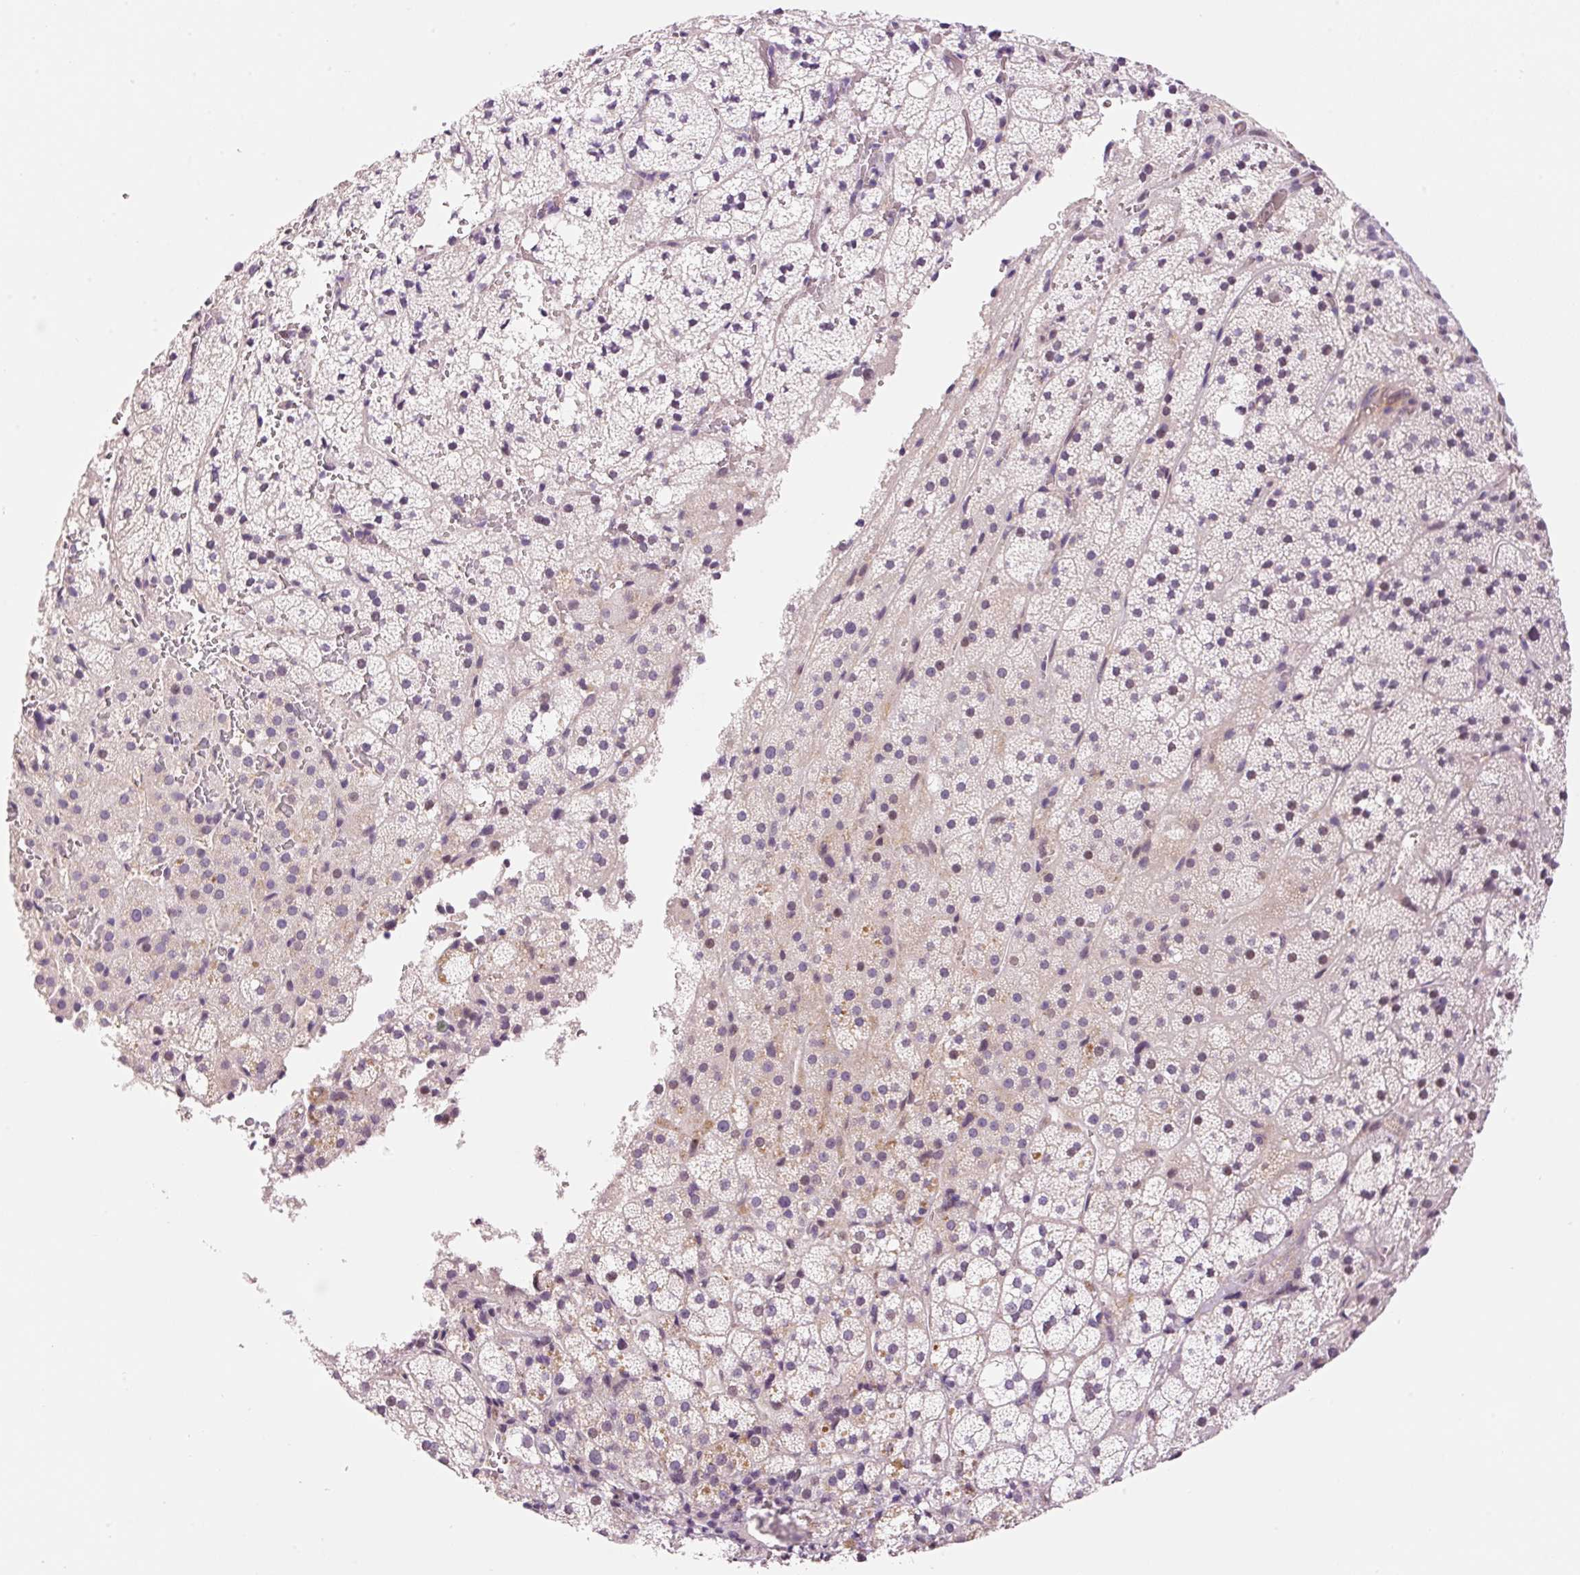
{"staining": {"intensity": "weak", "quantity": "<25%", "location": "nuclear"}, "tissue": "adrenal gland", "cell_type": "Glandular cells", "image_type": "normal", "snomed": [{"axis": "morphology", "description": "Normal tissue, NOS"}, {"axis": "topography", "description": "Adrenal gland"}], "caption": "Immunohistochemistry (IHC) photomicrograph of unremarkable human adrenal gland stained for a protein (brown), which shows no positivity in glandular cells.", "gene": "HNF1A", "patient": {"sex": "male", "age": 53}}